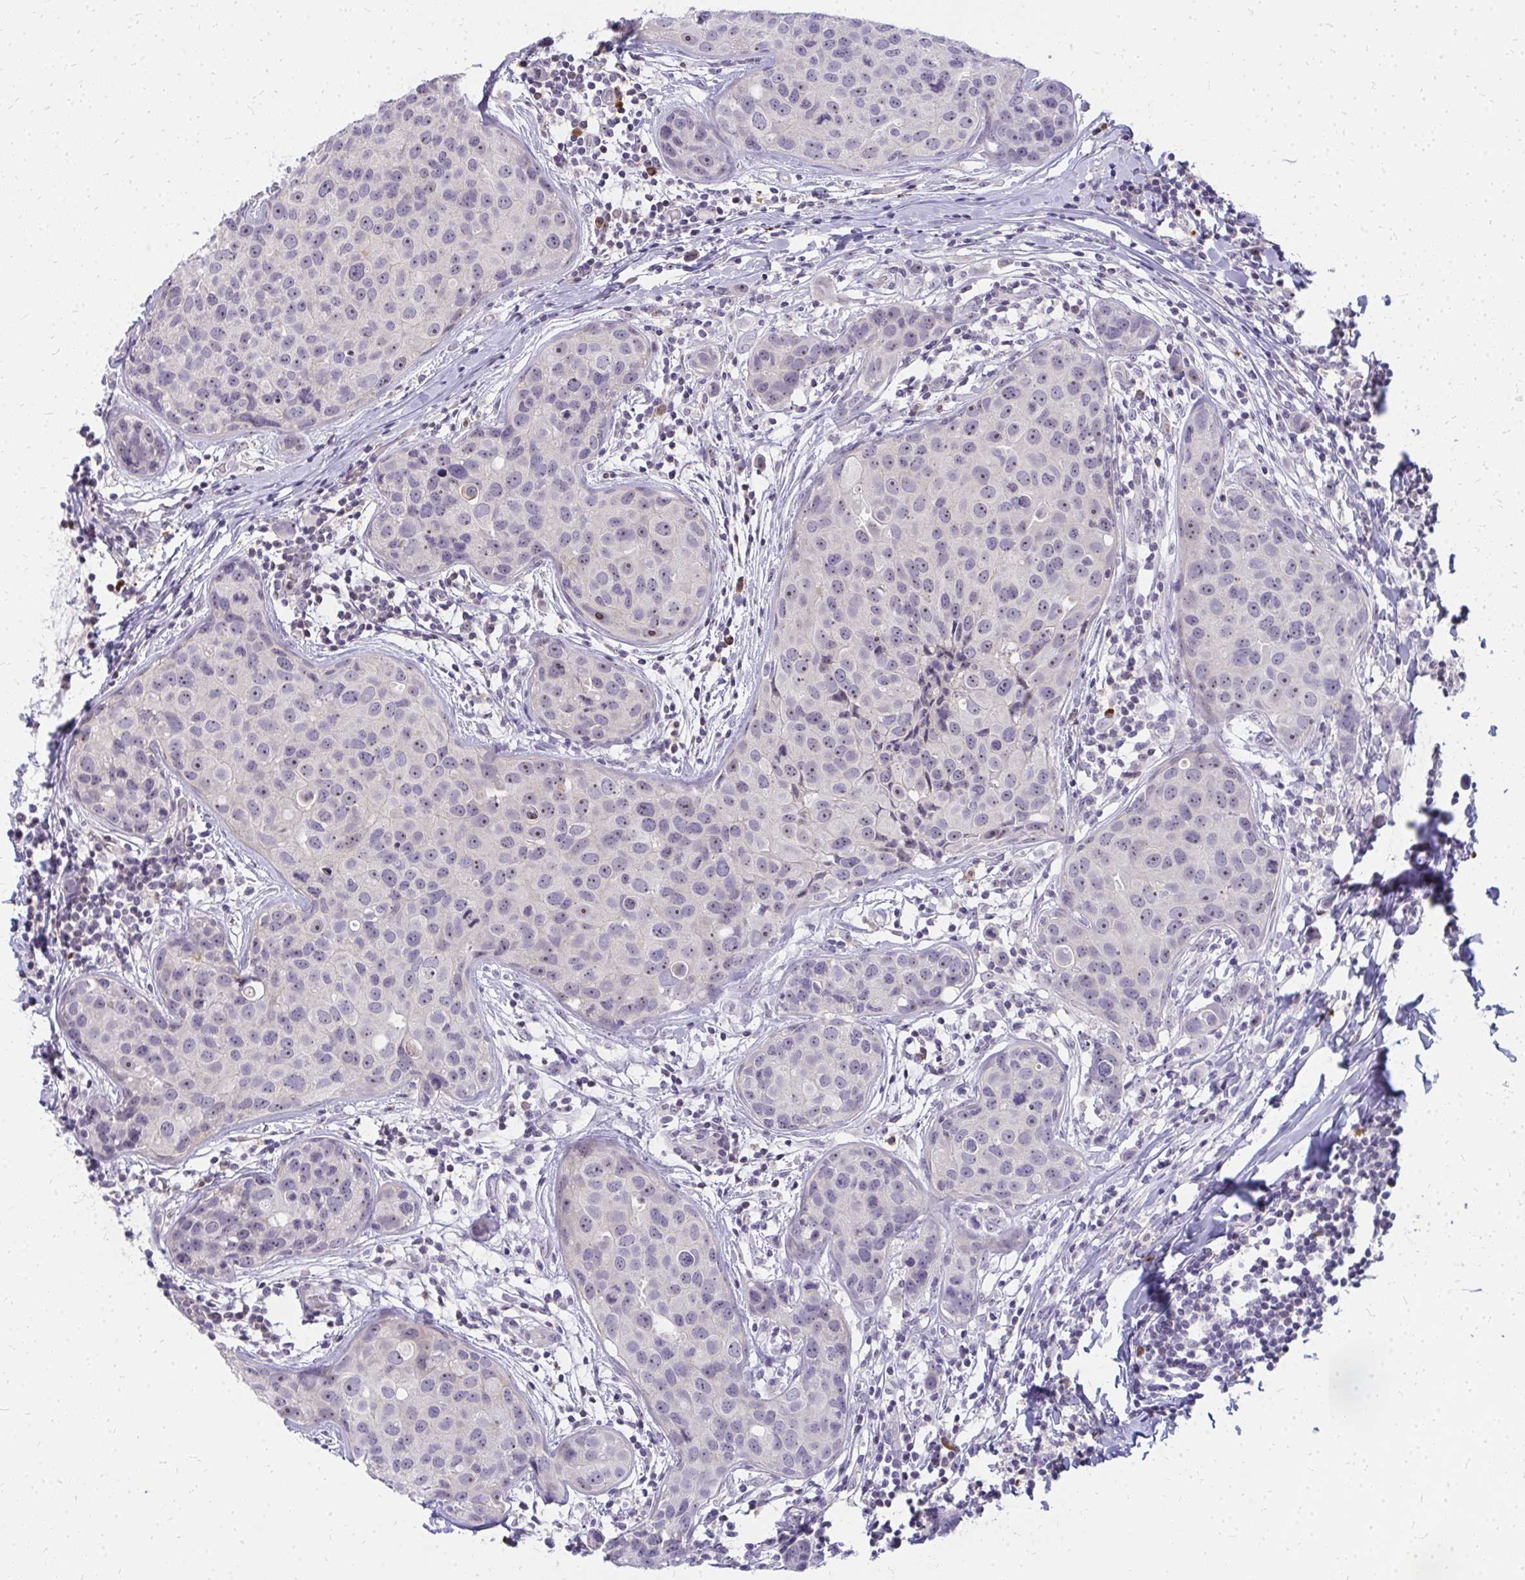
{"staining": {"intensity": "weak", "quantity": "25%-75%", "location": "nuclear"}, "tissue": "breast cancer", "cell_type": "Tumor cells", "image_type": "cancer", "snomed": [{"axis": "morphology", "description": "Duct carcinoma"}, {"axis": "topography", "description": "Breast"}], "caption": "Human breast infiltrating ductal carcinoma stained for a protein (brown) shows weak nuclear positive expression in approximately 25%-75% of tumor cells.", "gene": "FAM9A", "patient": {"sex": "female", "age": 24}}